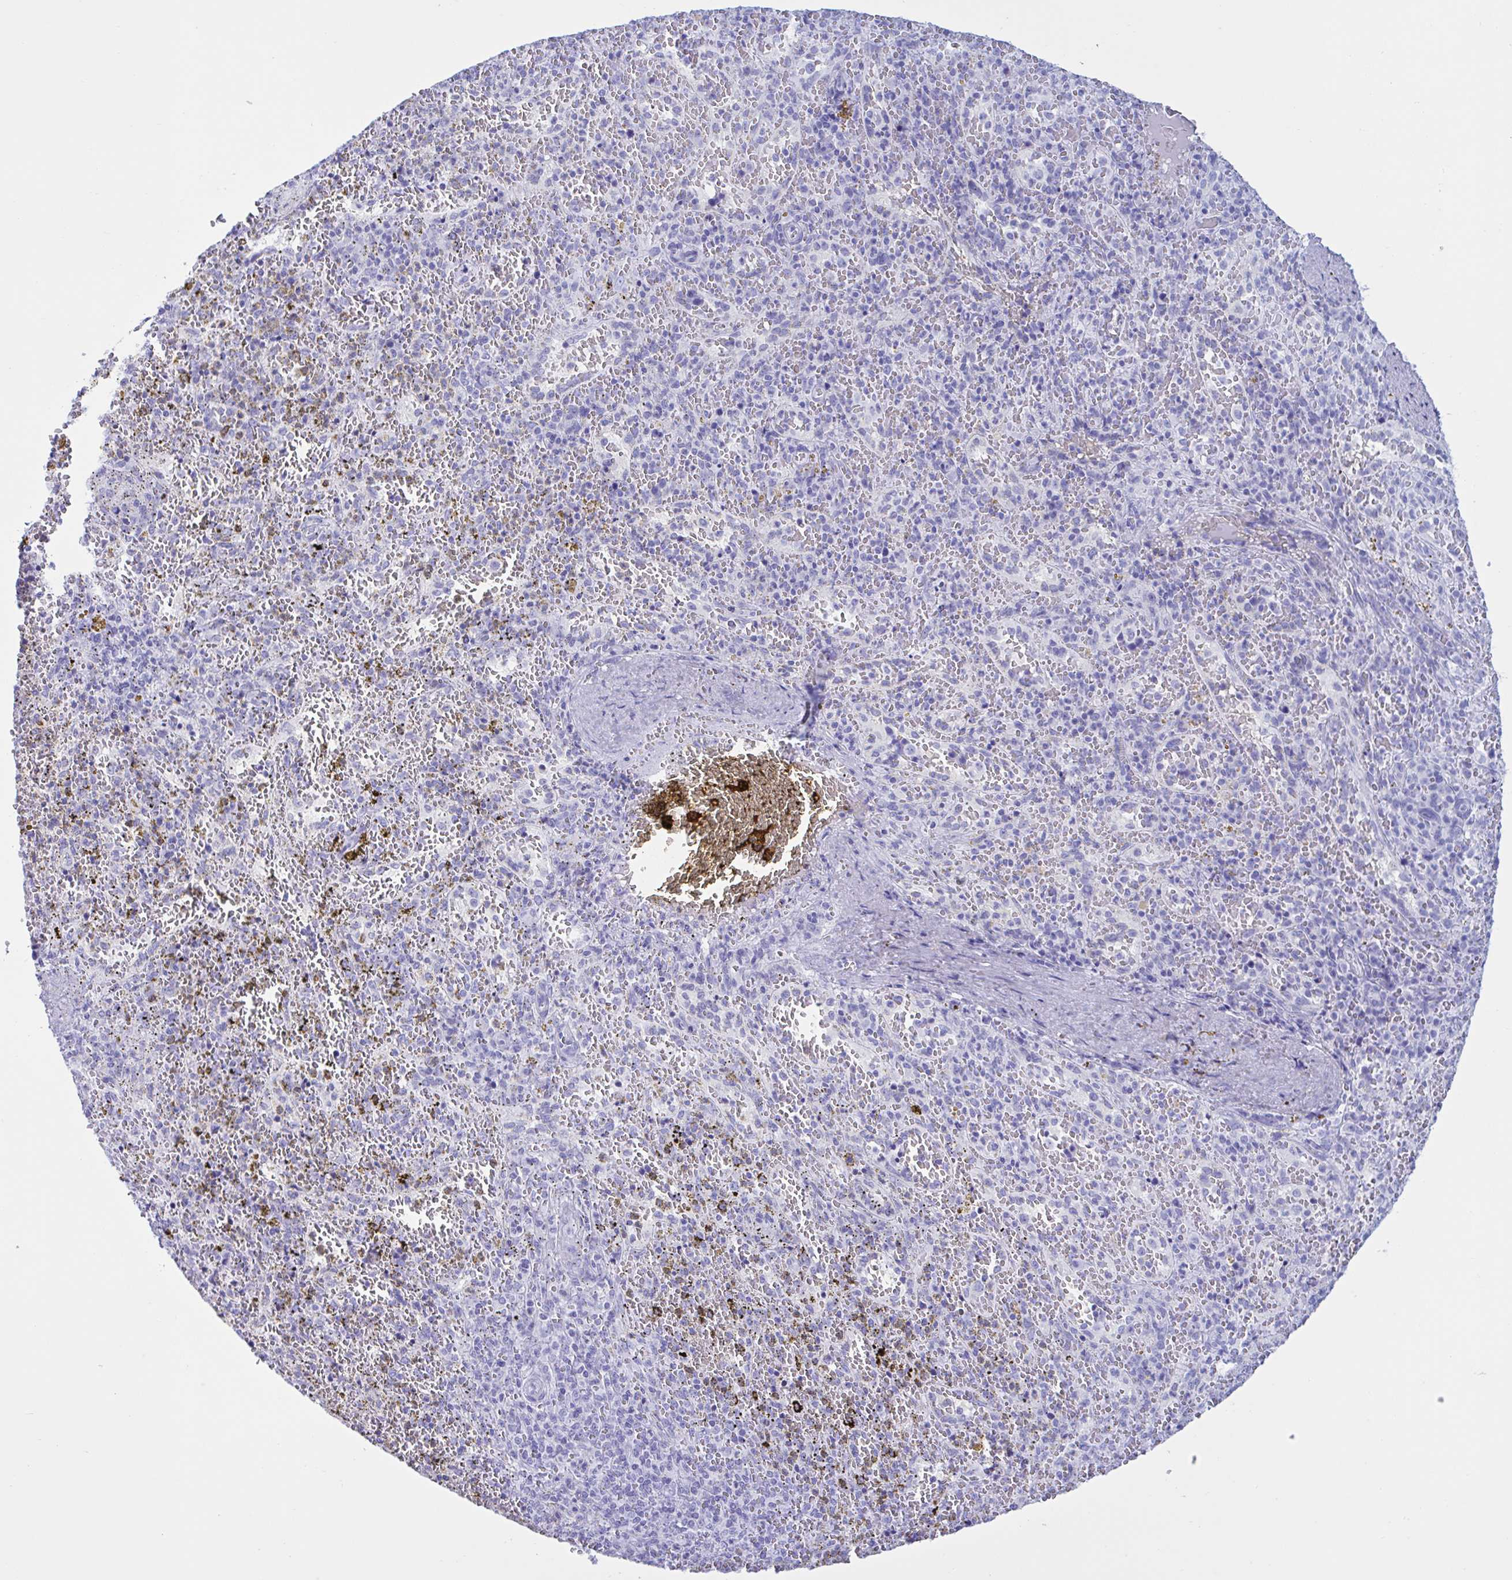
{"staining": {"intensity": "negative", "quantity": "none", "location": "none"}, "tissue": "spleen", "cell_type": "Cells in red pulp", "image_type": "normal", "snomed": [{"axis": "morphology", "description": "Normal tissue, NOS"}, {"axis": "topography", "description": "Spleen"}], "caption": "High power microscopy image of an immunohistochemistry (IHC) photomicrograph of unremarkable spleen, revealing no significant staining in cells in red pulp.", "gene": "MRGPRG", "patient": {"sex": "female", "age": 50}}